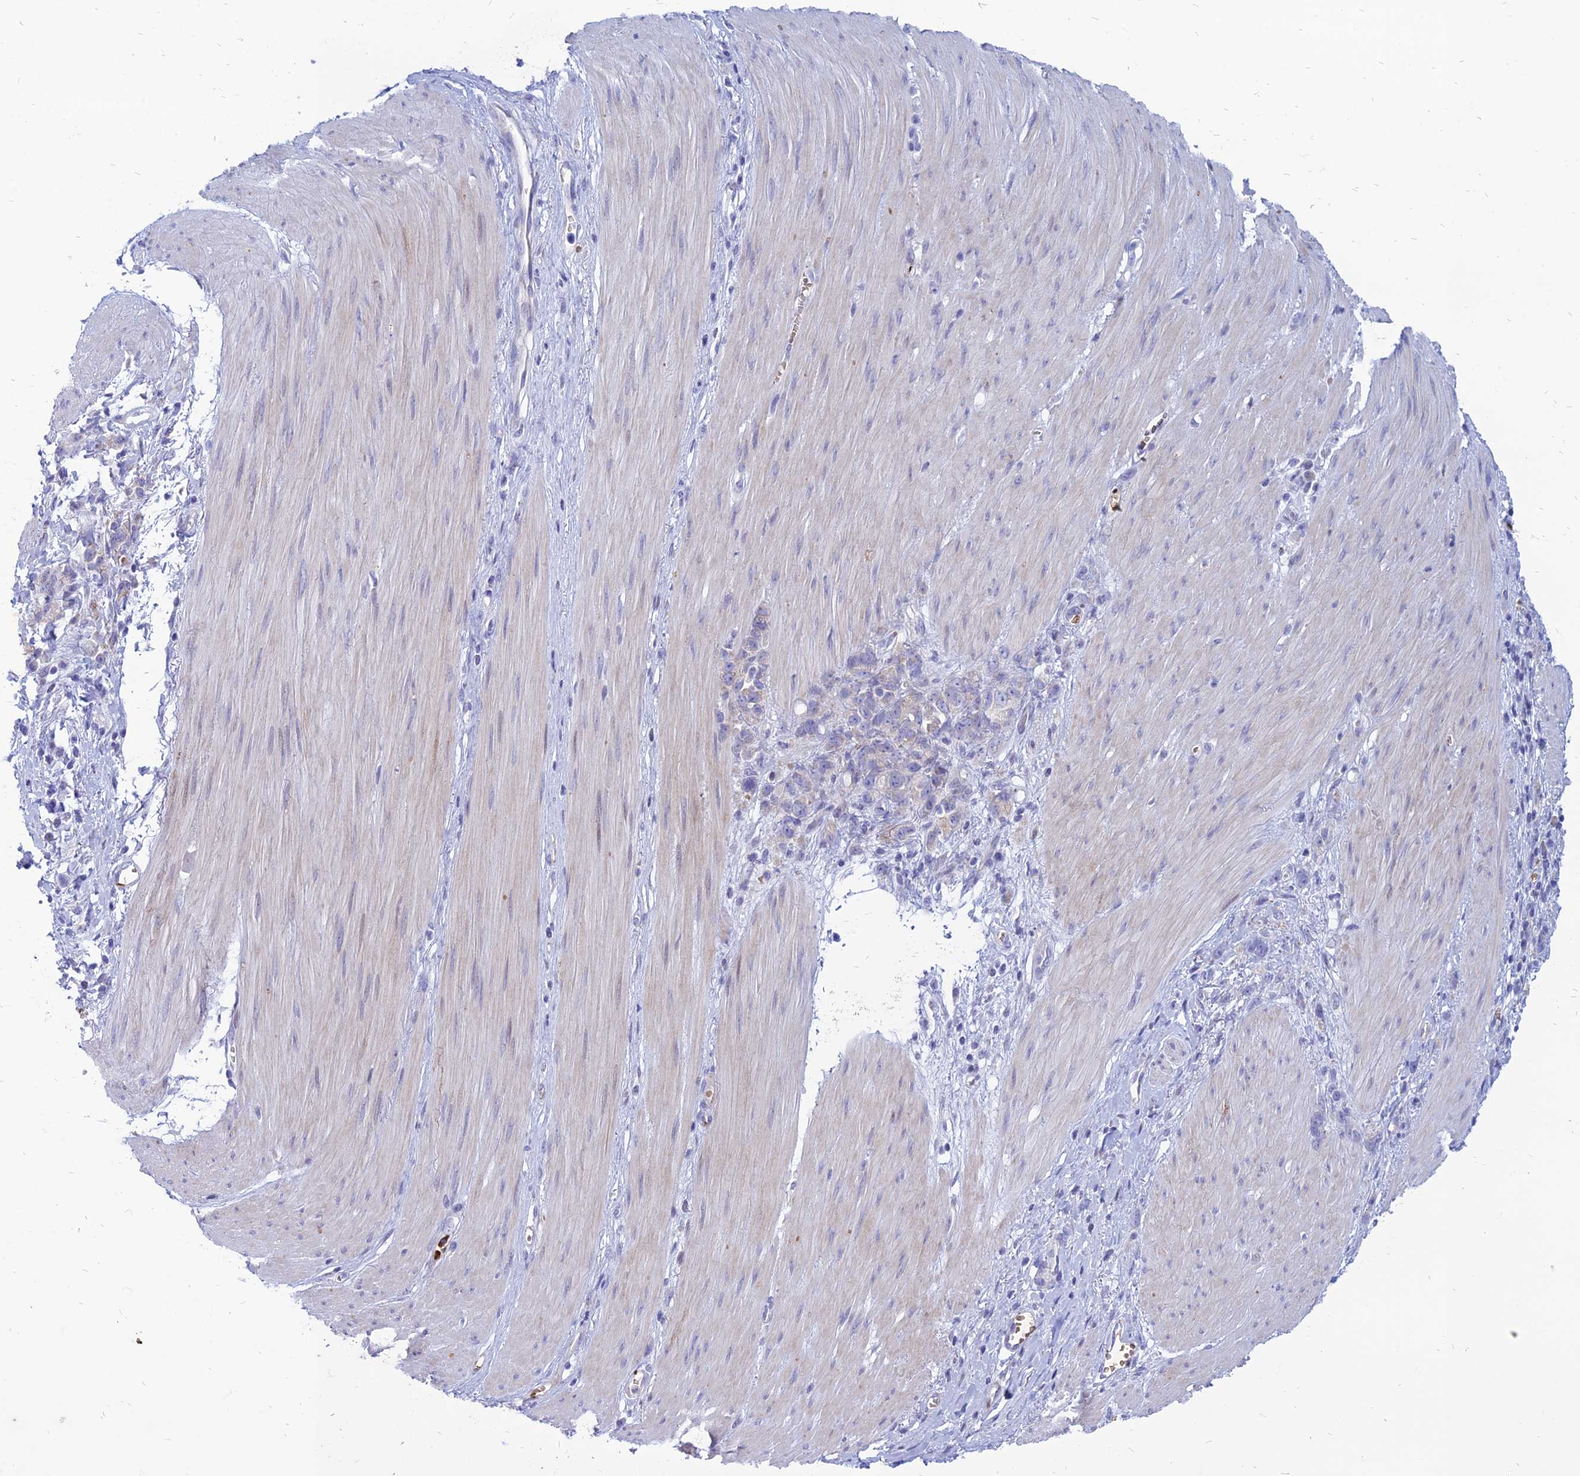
{"staining": {"intensity": "negative", "quantity": "none", "location": "none"}, "tissue": "stomach cancer", "cell_type": "Tumor cells", "image_type": "cancer", "snomed": [{"axis": "morphology", "description": "Adenocarcinoma, NOS"}, {"axis": "topography", "description": "Stomach"}], "caption": "This is an IHC photomicrograph of stomach adenocarcinoma. There is no staining in tumor cells.", "gene": "HHAT", "patient": {"sex": "female", "age": 76}}